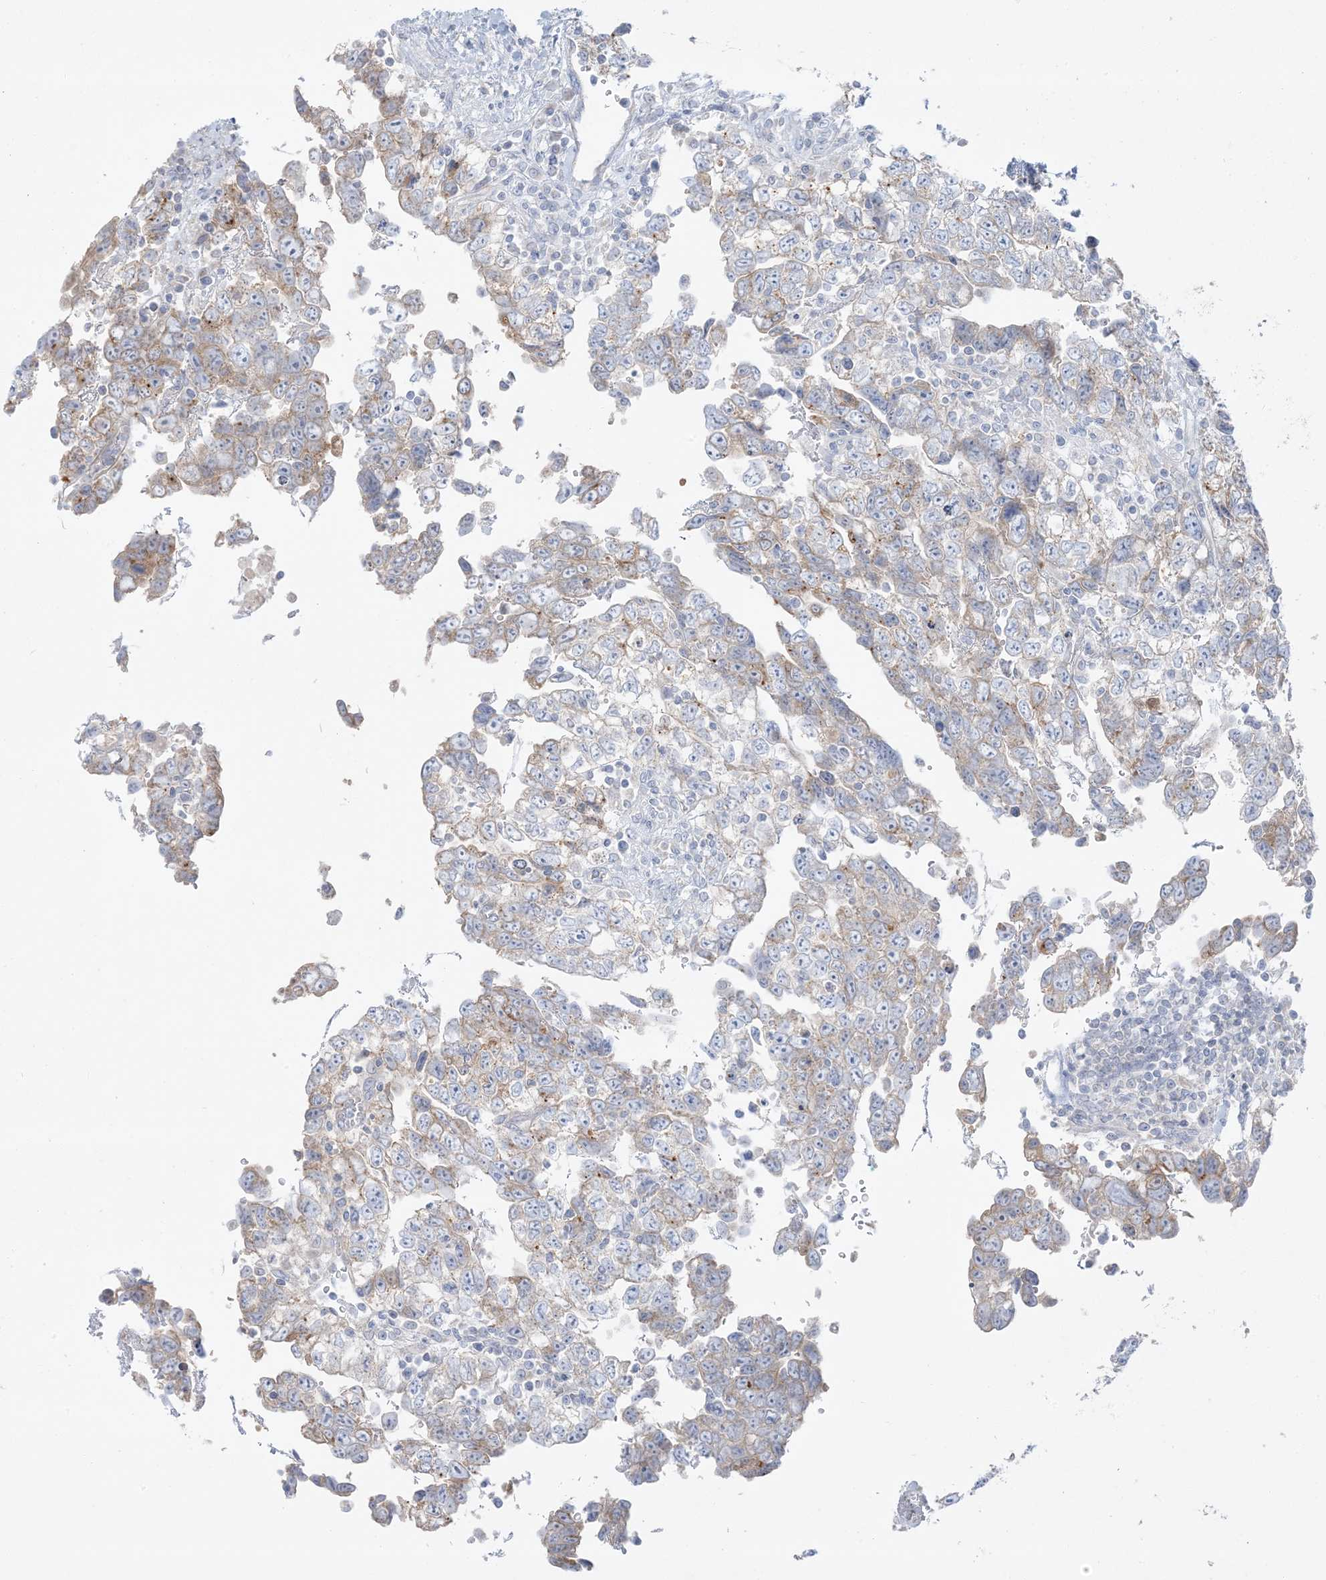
{"staining": {"intensity": "weak", "quantity": "<25%", "location": "cytoplasmic/membranous"}, "tissue": "testis cancer", "cell_type": "Tumor cells", "image_type": "cancer", "snomed": [{"axis": "morphology", "description": "Carcinoma, Embryonal, NOS"}, {"axis": "topography", "description": "Testis"}], "caption": "This is an IHC image of human testis embryonal carcinoma. There is no expression in tumor cells.", "gene": "FAM184A", "patient": {"sex": "male", "age": 37}}